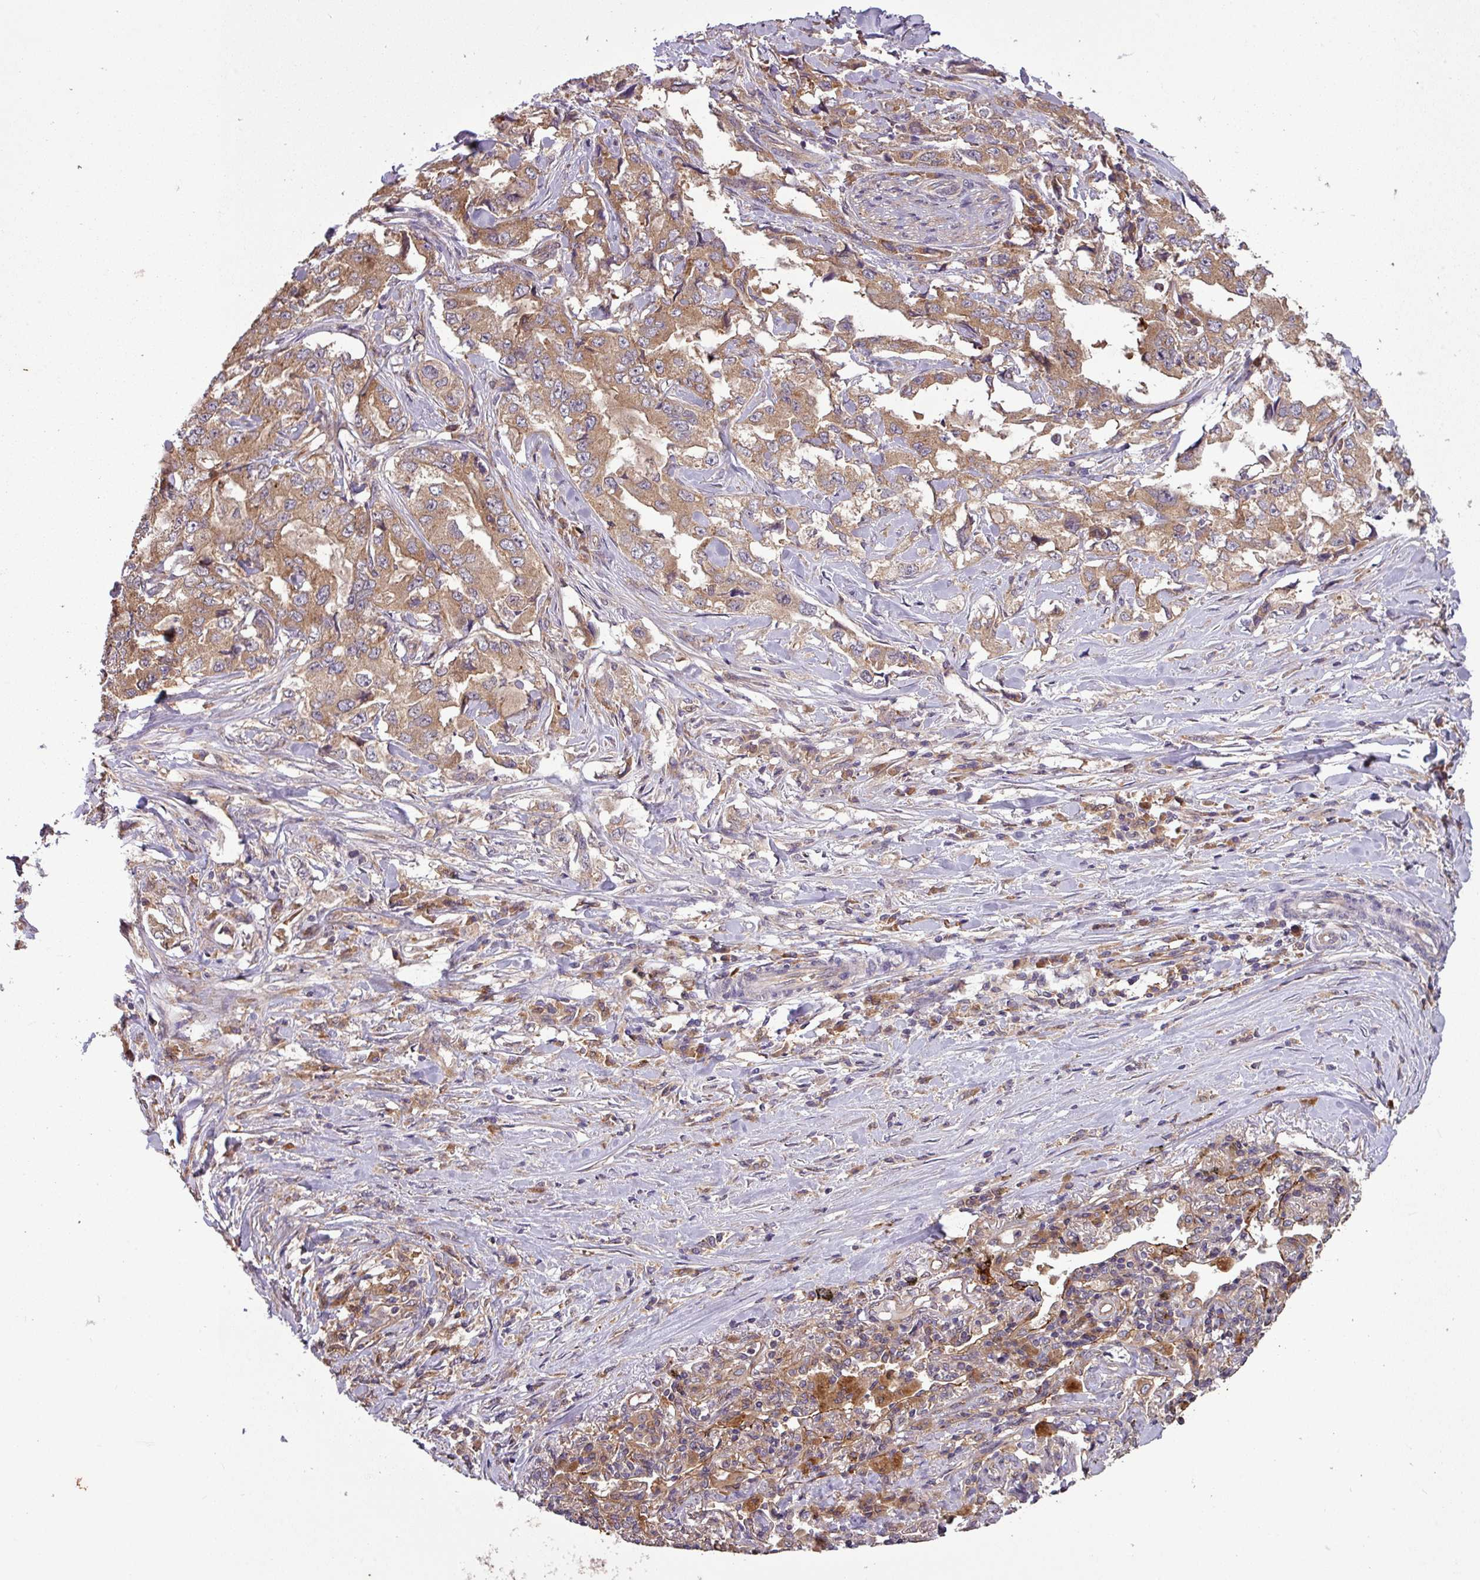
{"staining": {"intensity": "moderate", "quantity": ">75%", "location": "cytoplasmic/membranous"}, "tissue": "lung cancer", "cell_type": "Tumor cells", "image_type": "cancer", "snomed": [{"axis": "morphology", "description": "Adenocarcinoma, NOS"}, {"axis": "topography", "description": "Lung"}], "caption": "IHC image of human lung cancer (adenocarcinoma) stained for a protein (brown), which demonstrates medium levels of moderate cytoplasmic/membranous expression in approximately >75% of tumor cells.", "gene": "SIRPB2", "patient": {"sex": "female", "age": 51}}